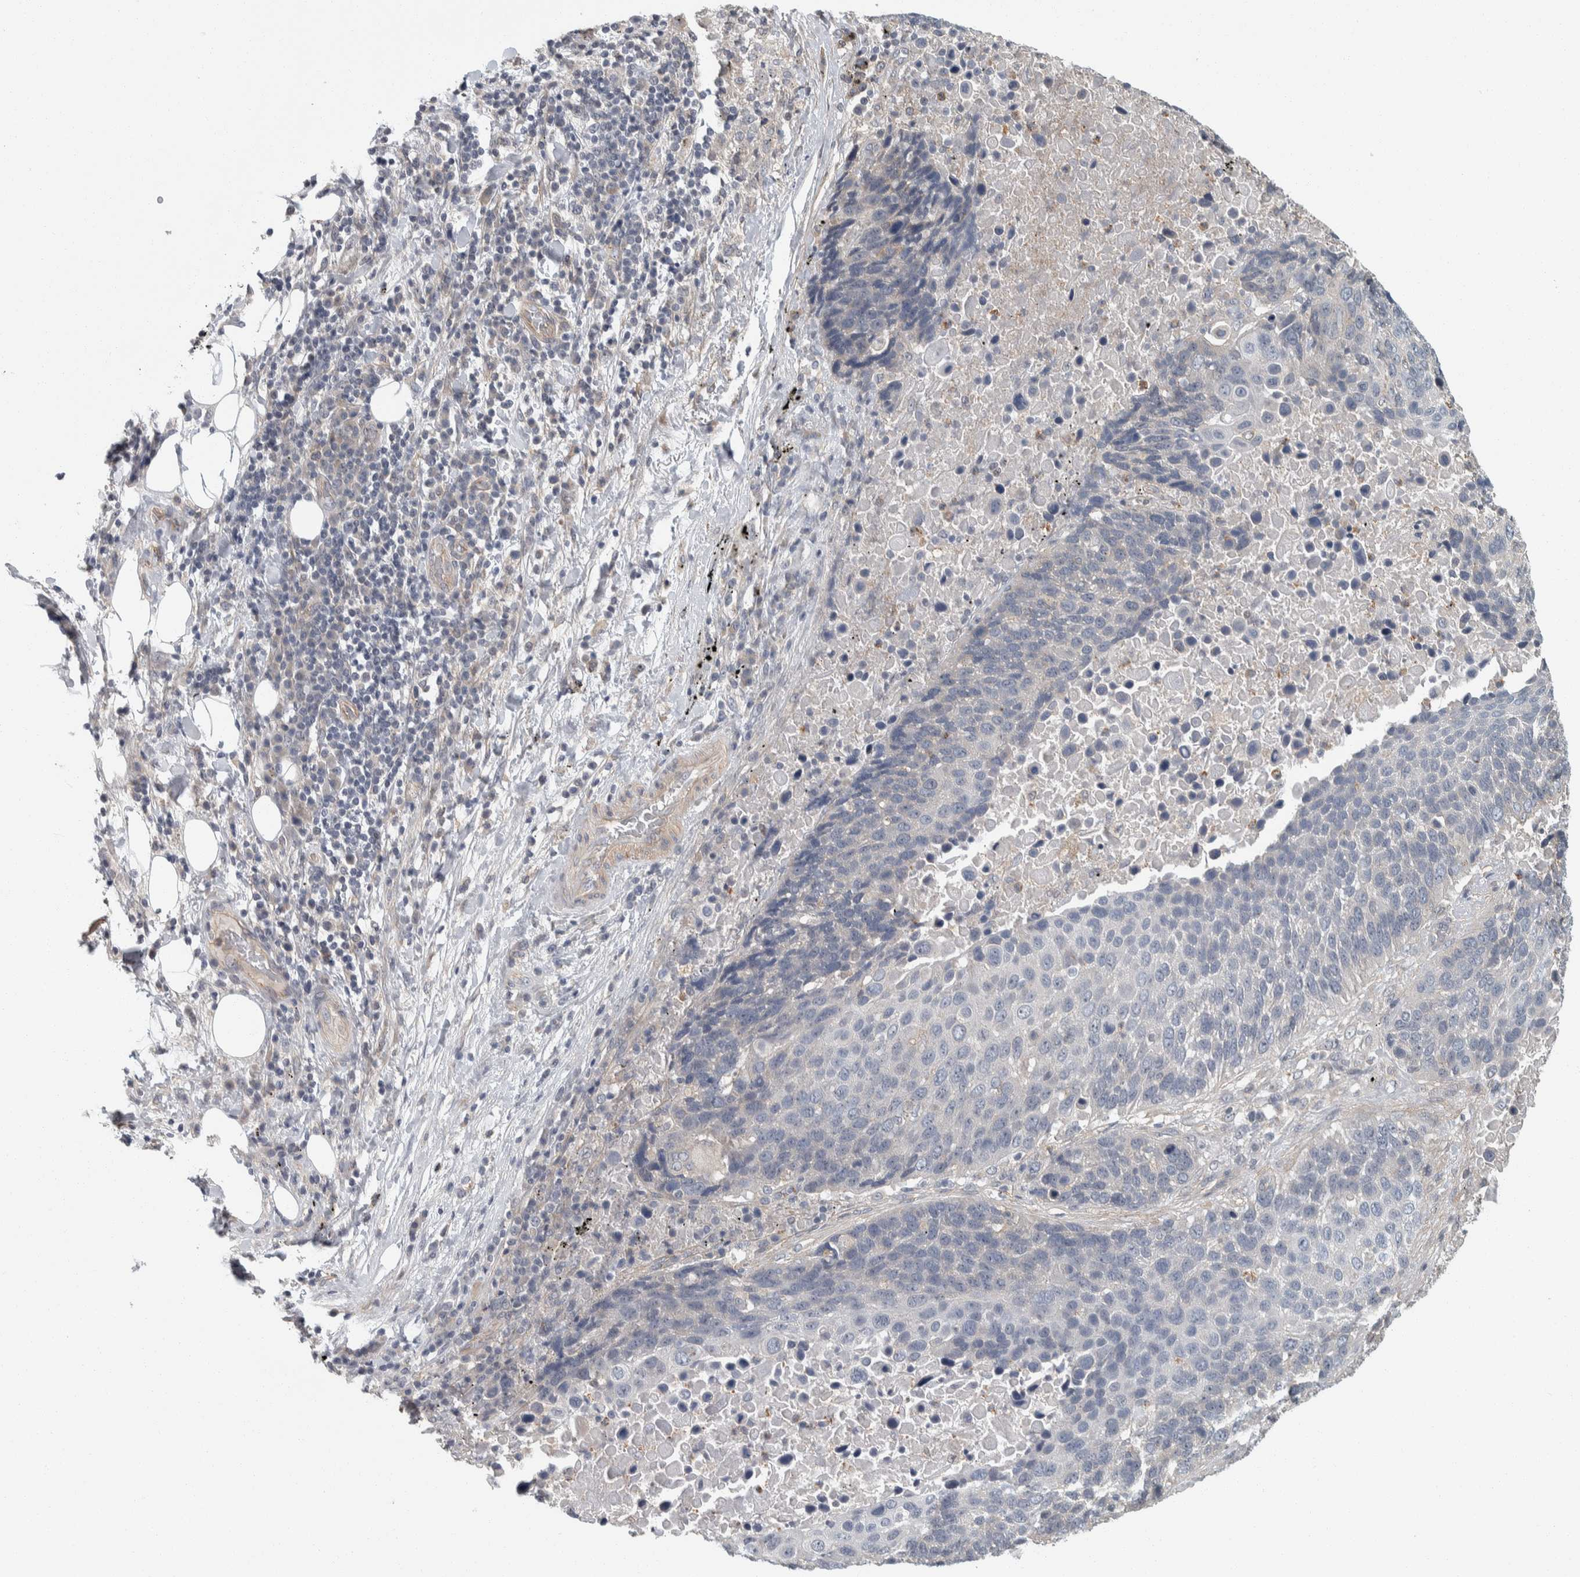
{"staining": {"intensity": "negative", "quantity": "none", "location": "none"}, "tissue": "lung cancer", "cell_type": "Tumor cells", "image_type": "cancer", "snomed": [{"axis": "morphology", "description": "Squamous cell carcinoma, NOS"}, {"axis": "topography", "description": "Lung"}], "caption": "High magnification brightfield microscopy of lung cancer stained with DAB (brown) and counterstained with hematoxylin (blue): tumor cells show no significant positivity.", "gene": "KCNJ3", "patient": {"sex": "male", "age": 66}}